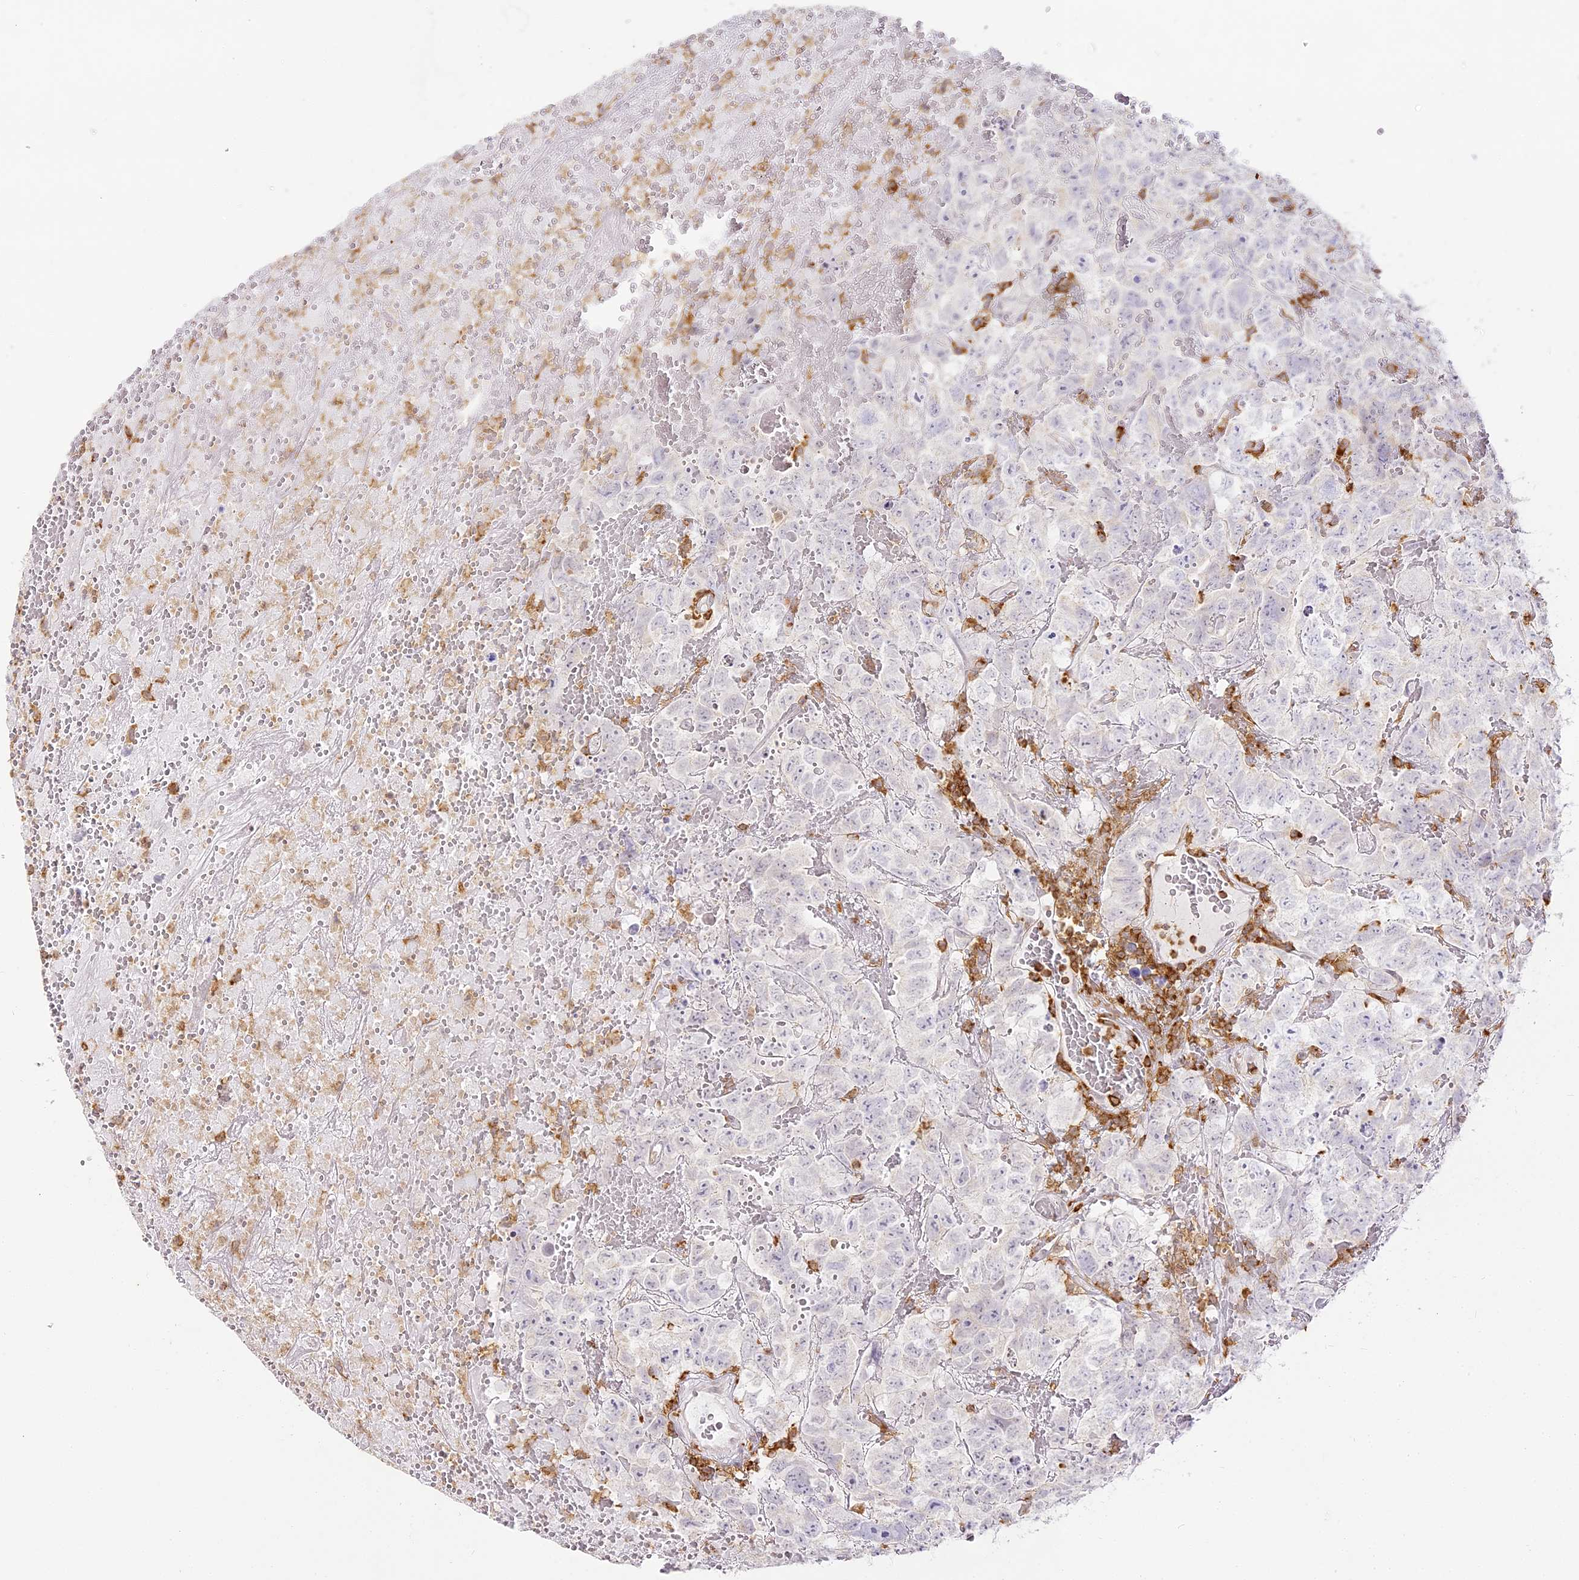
{"staining": {"intensity": "negative", "quantity": "none", "location": "none"}, "tissue": "testis cancer", "cell_type": "Tumor cells", "image_type": "cancer", "snomed": [{"axis": "morphology", "description": "Carcinoma, Embryonal, NOS"}, {"axis": "topography", "description": "Testis"}], "caption": "There is no significant expression in tumor cells of embryonal carcinoma (testis). (DAB (3,3'-diaminobenzidine) immunohistochemistry visualized using brightfield microscopy, high magnification).", "gene": "DOCK2", "patient": {"sex": "male", "age": 45}}